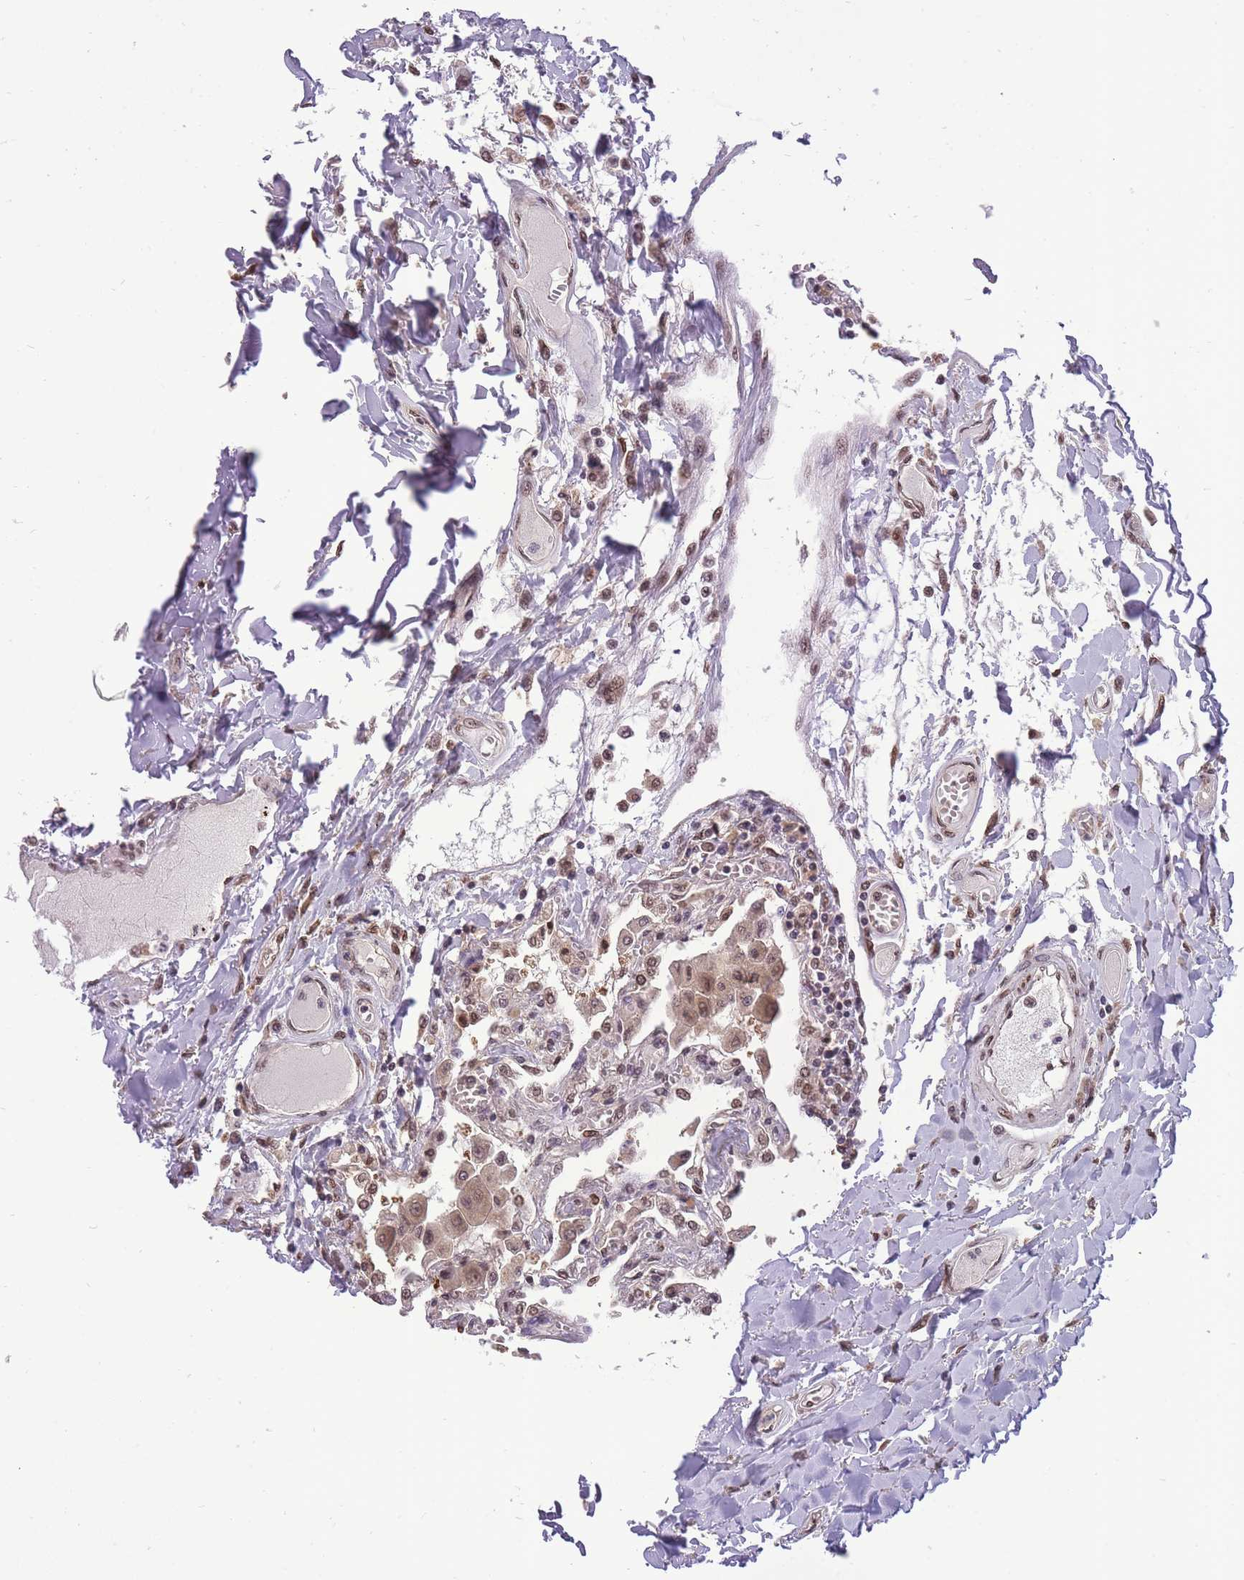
{"staining": {"intensity": "weak", "quantity": "25%-75%", "location": "nuclear"}, "tissue": "lung", "cell_type": "Alveolar cells", "image_type": "normal", "snomed": [{"axis": "morphology", "description": "Normal tissue, NOS"}, {"axis": "topography", "description": "Bronchus"}, {"axis": "topography", "description": "Lung"}], "caption": "Immunohistochemical staining of benign human lung exhibits weak nuclear protein expression in about 25%-75% of alveolar cells. (Brightfield microscopy of DAB IHC at high magnification).", "gene": "CDIP1", "patient": {"sex": "female", "age": 49}}